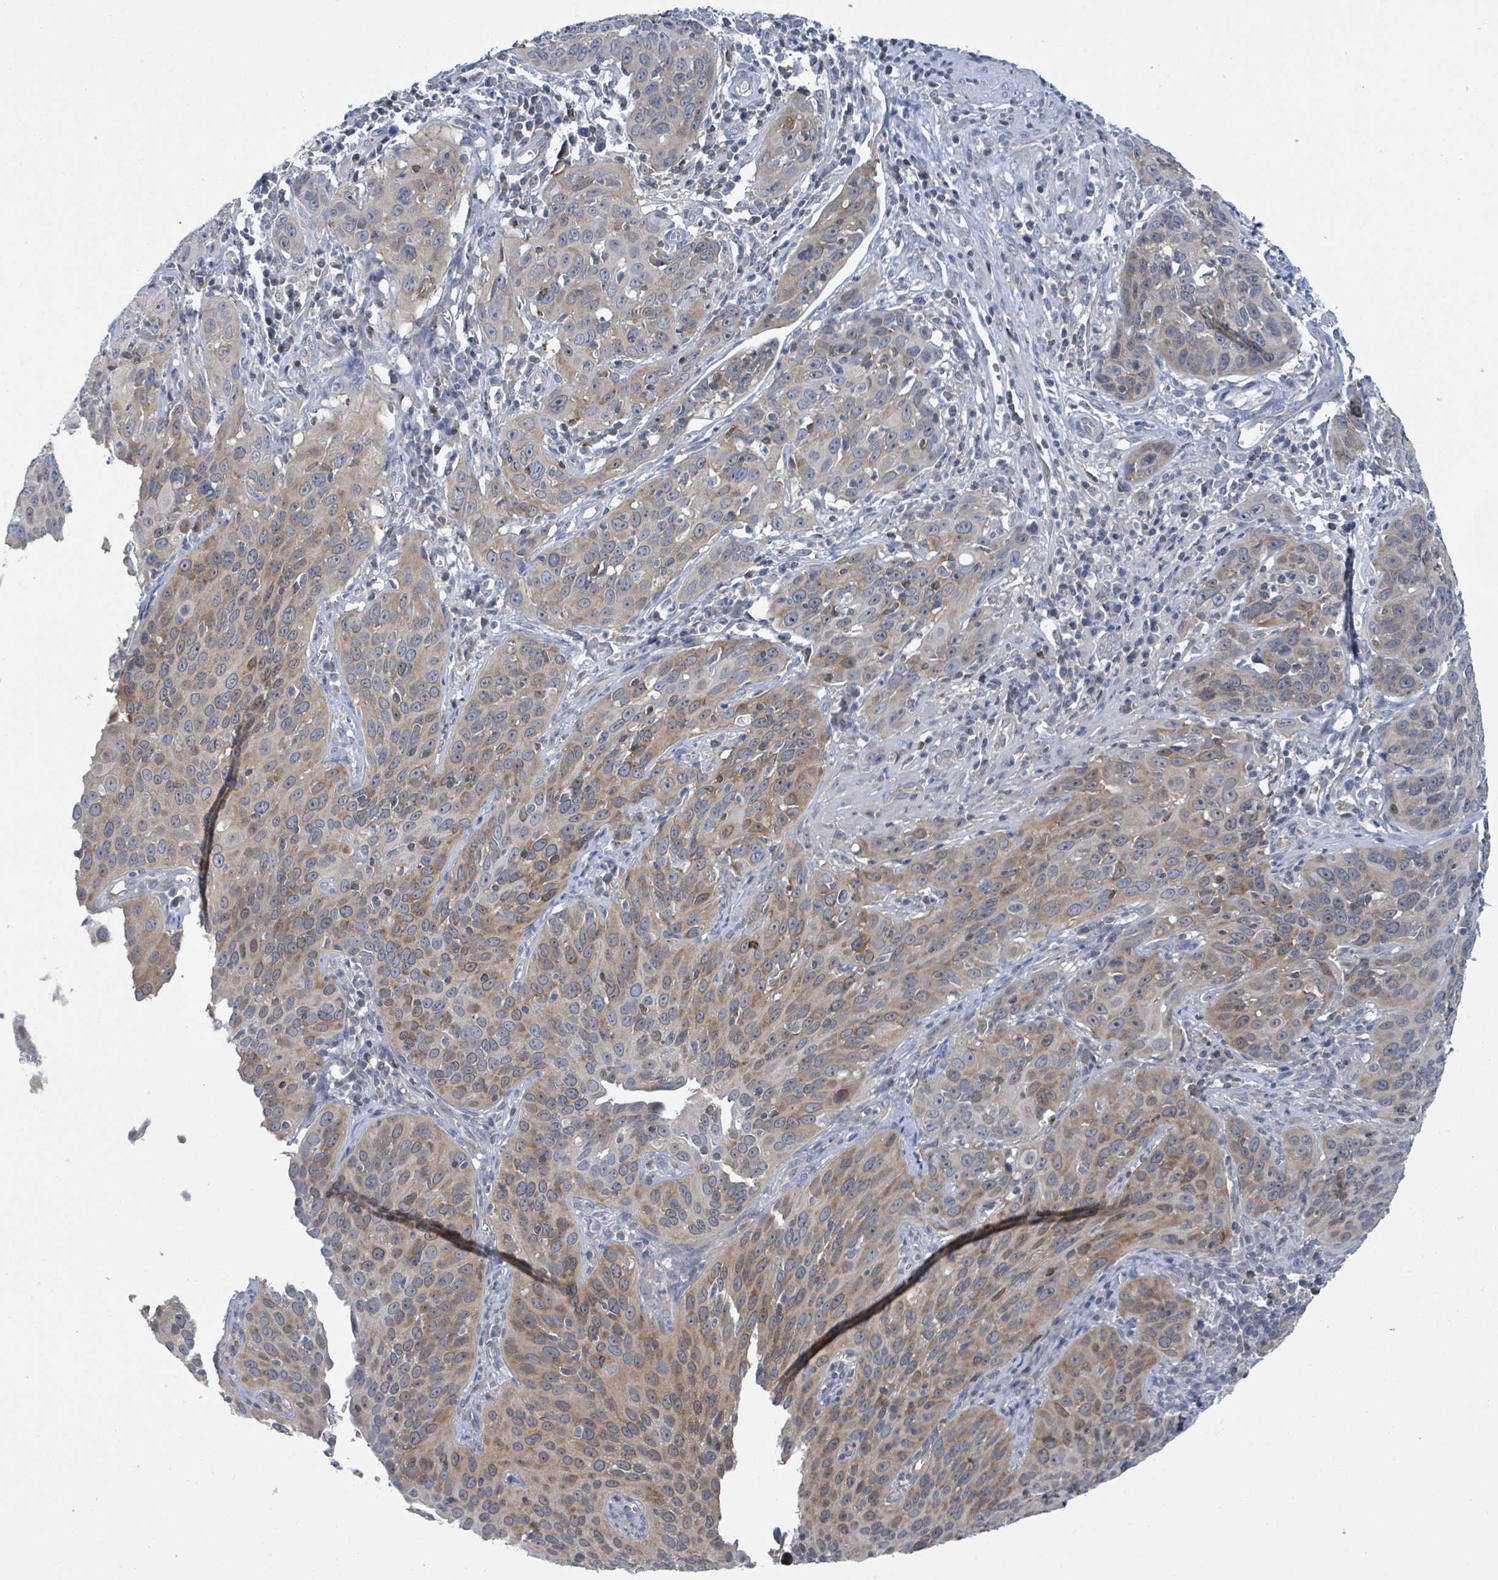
{"staining": {"intensity": "moderate", "quantity": ">75%", "location": "cytoplasmic/membranous"}, "tissue": "cervical cancer", "cell_type": "Tumor cells", "image_type": "cancer", "snomed": [{"axis": "morphology", "description": "Squamous cell carcinoma, NOS"}, {"axis": "topography", "description": "Cervix"}], "caption": "Tumor cells exhibit medium levels of moderate cytoplasmic/membranous staining in about >75% of cells in cervical cancer. Nuclei are stained in blue.", "gene": "DGKZ", "patient": {"sex": "female", "age": 36}}